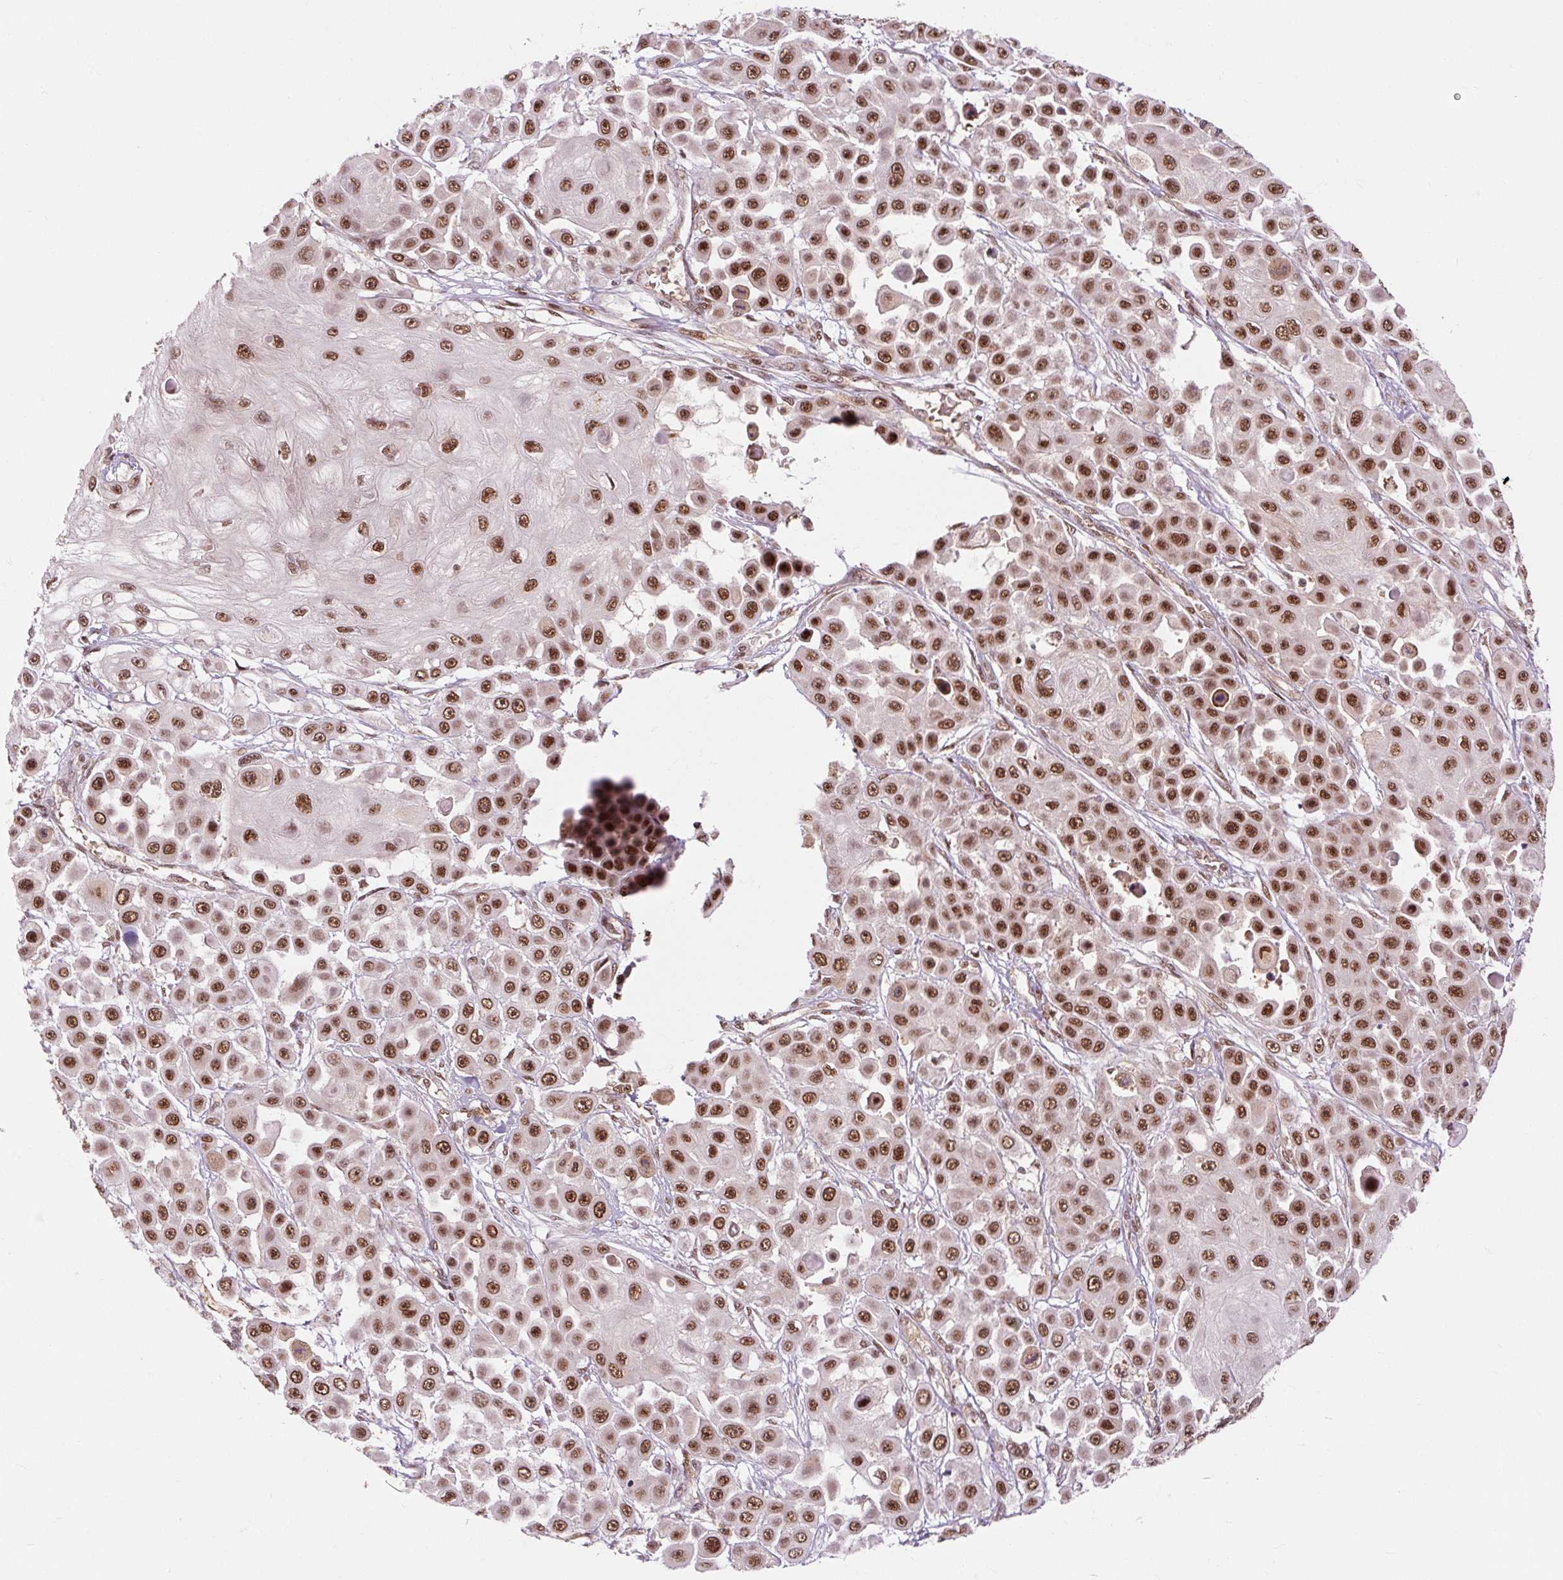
{"staining": {"intensity": "strong", "quantity": ">75%", "location": "nuclear"}, "tissue": "skin cancer", "cell_type": "Tumor cells", "image_type": "cancer", "snomed": [{"axis": "morphology", "description": "Squamous cell carcinoma, NOS"}, {"axis": "topography", "description": "Skin"}], "caption": "Immunohistochemical staining of skin squamous cell carcinoma demonstrates strong nuclear protein staining in about >75% of tumor cells. (DAB IHC with brightfield microscopy, high magnification).", "gene": "CSTF1", "patient": {"sex": "male", "age": 67}}